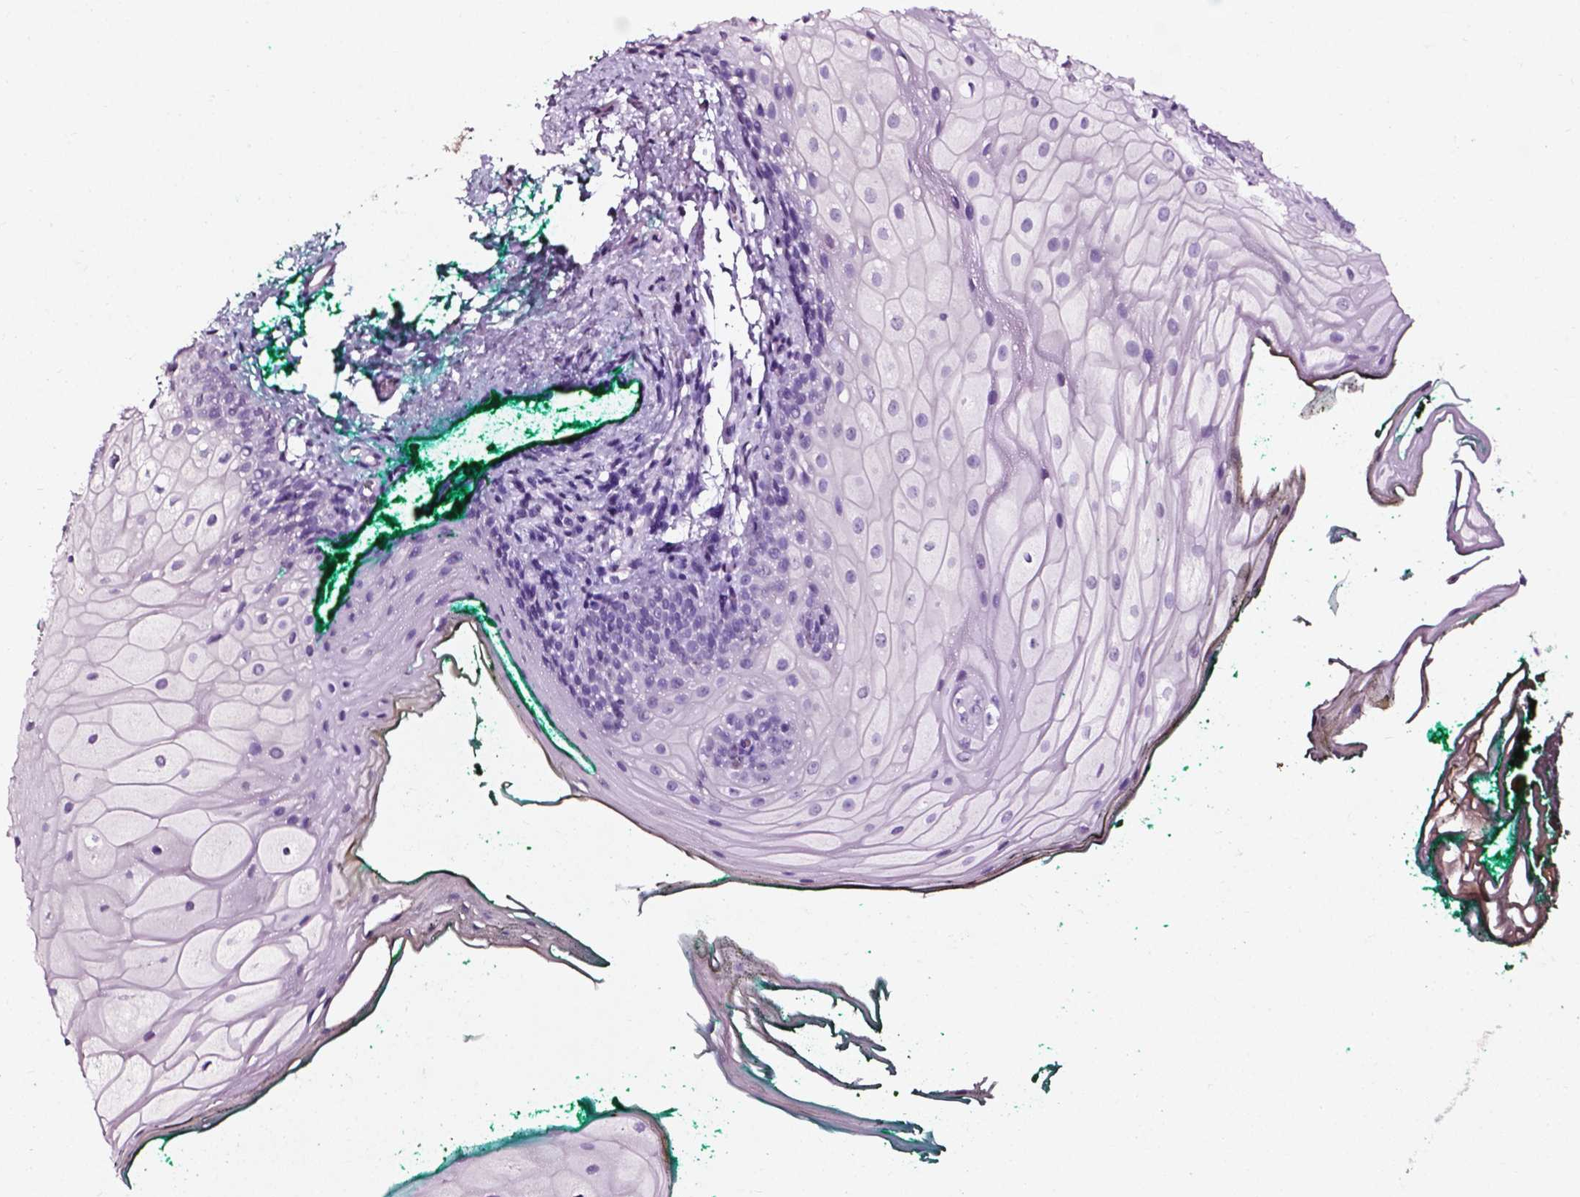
{"staining": {"intensity": "negative", "quantity": "none", "location": "none"}, "tissue": "oral mucosa", "cell_type": "Squamous epithelial cells", "image_type": "normal", "snomed": [{"axis": "morphology", "description": "Normal tissue, NOS"}, {"axis": "topography", "description": "Oral tissue"}], "caption": "Squamous epithelial cells show no significant protein positivity in unremarkable oral mucosa.", "gene": "DEFA5", "patient": {"sex": "female", "age": 68}}